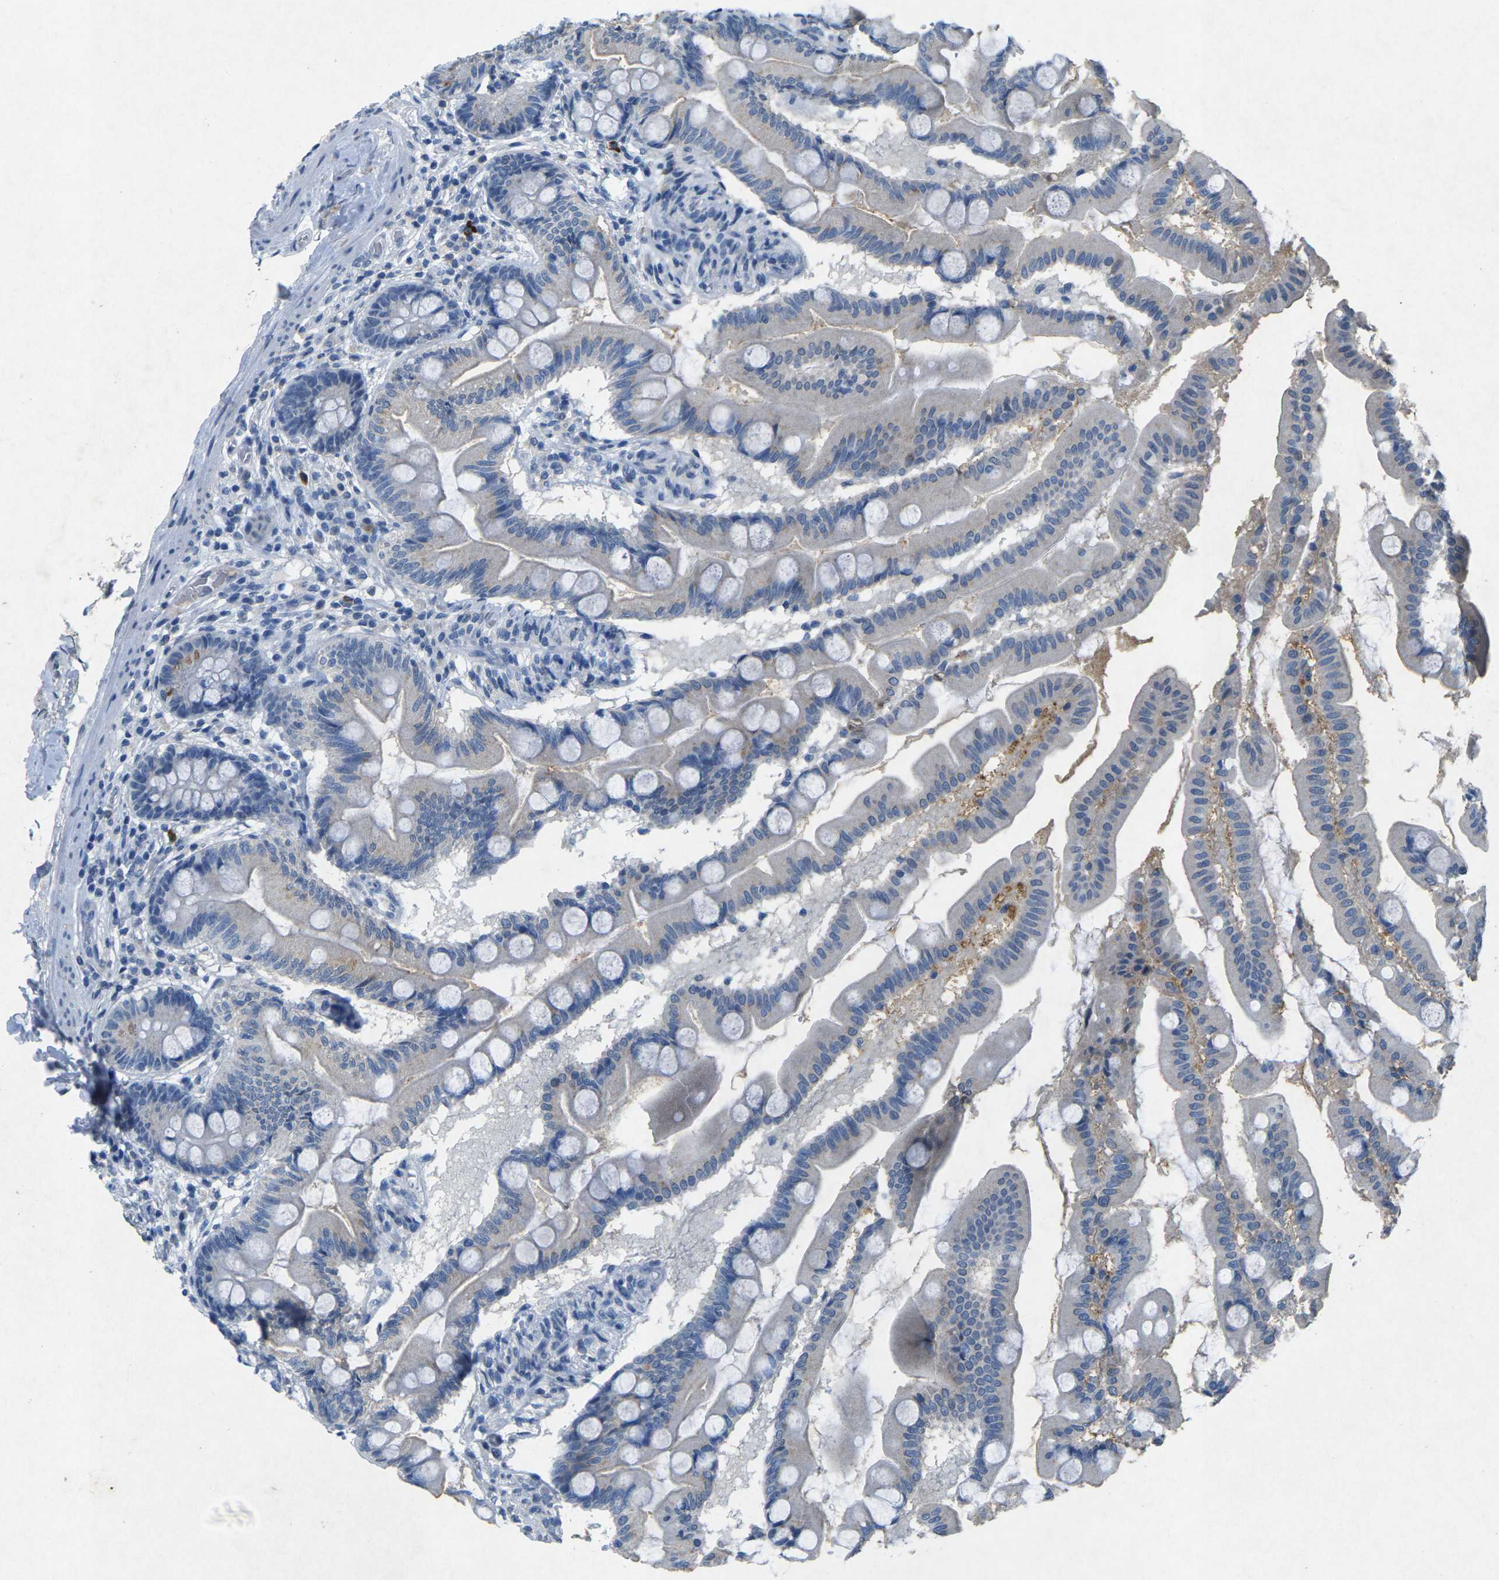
{"staining": {"intensity": "negative", "quantity": "none", "location": "none"}, "tissue": "small intestine", "cell_type": "Glandular cells", "image_type": "normal", "snomed": [{"axis": "morphology", "description": "Normal tissue, NOS"}, {"axis": "topography", "description": "Small intestine"}], "caption": "Glandular cells show no significant staining in benign small intestine. (Brightfield microscopy of DAB (3,3'-diaminobenzidine) immunohistochemistry at high magnification).", "gene": "PLG", "patient": {"sex": "female", "age": 56}}